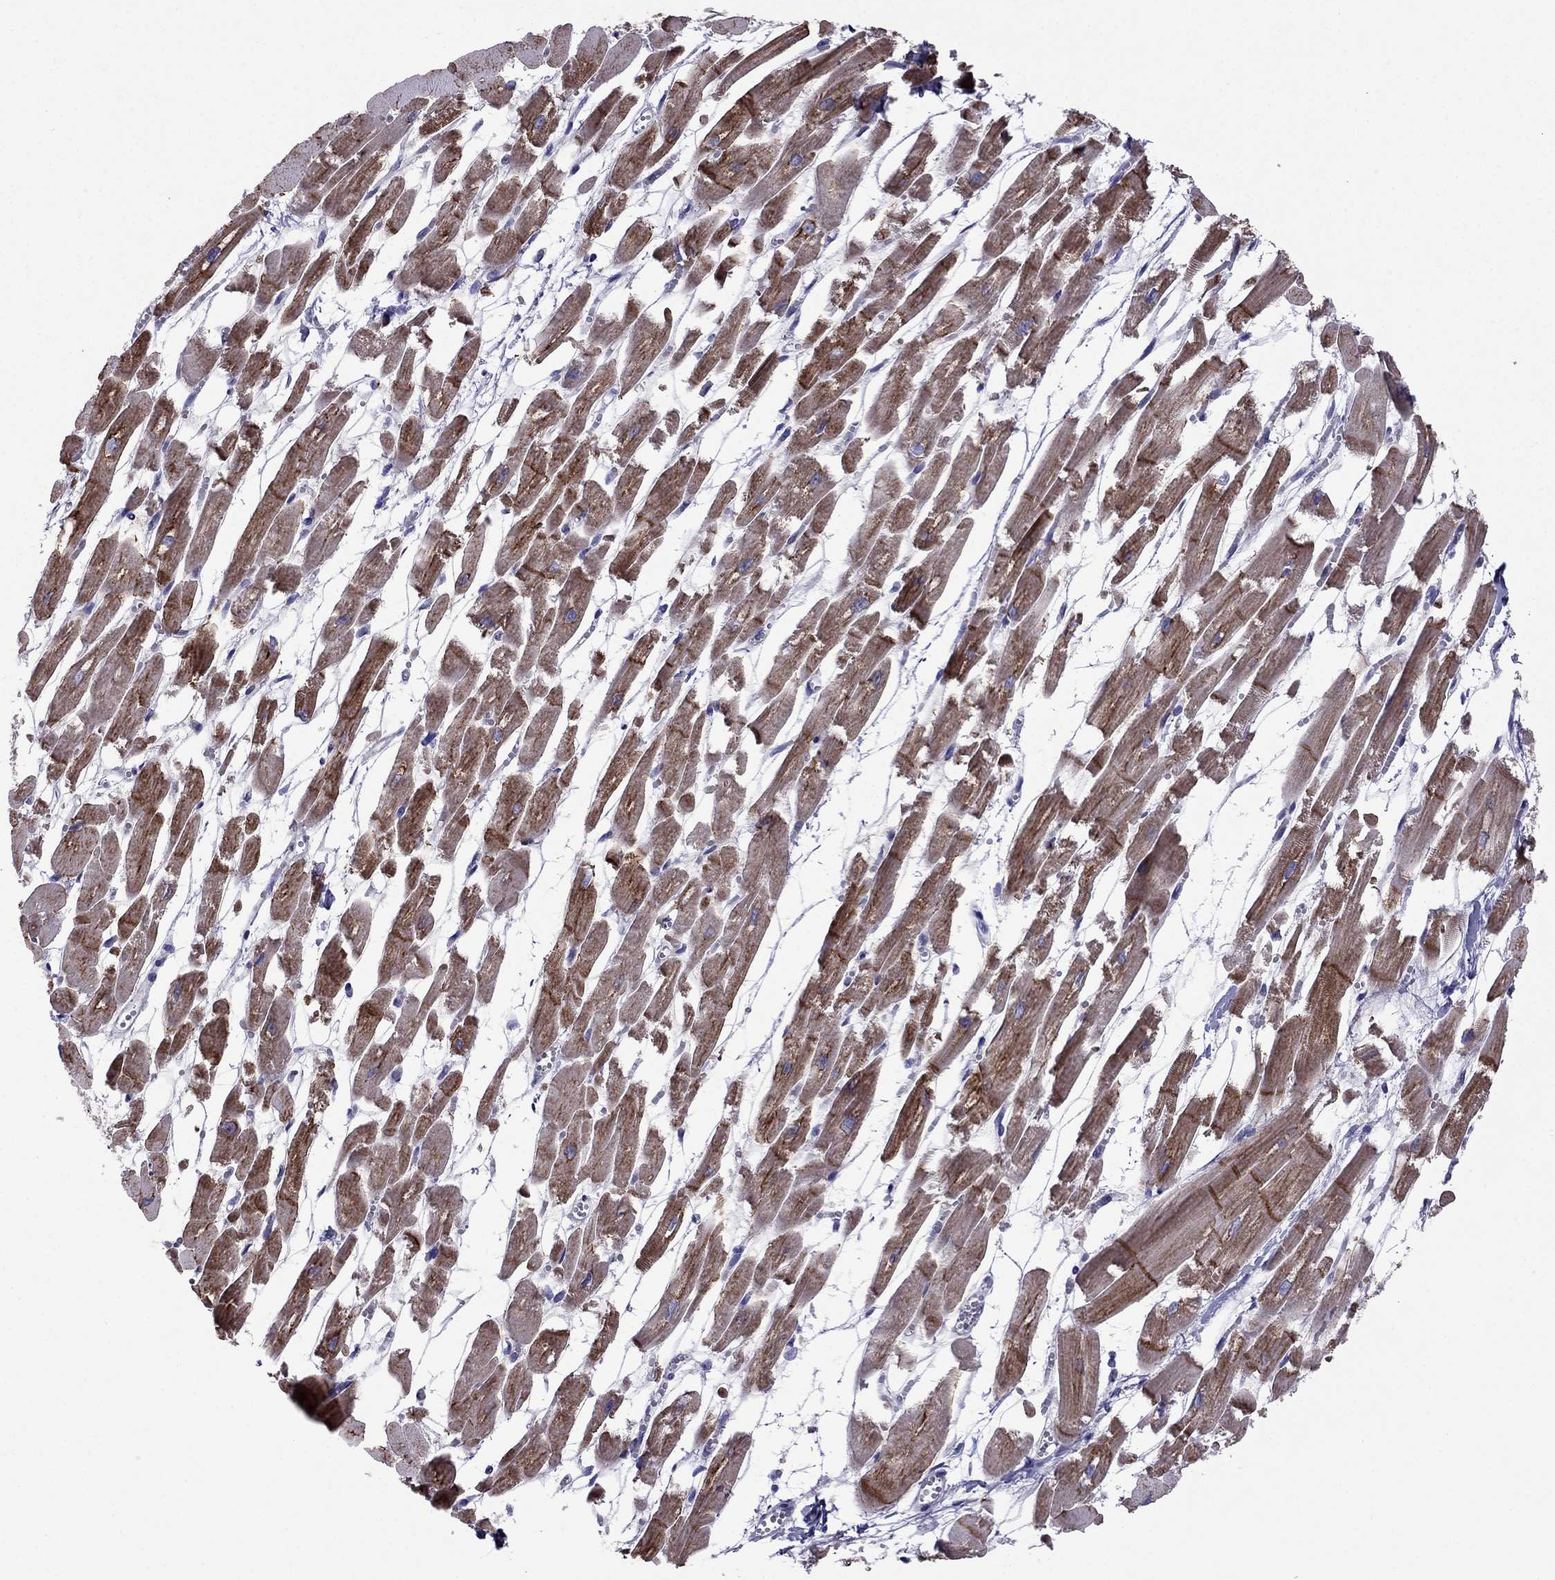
{"staining": {"intensity": "moderate", "quantity": ">75%", "location": "cytoplasmic/membranous"}, "tissue": "heart muscle", "cell_type": "Cardiomyocytes", "image_type": "normal", "snomed": [{"axis": "morphology", "description": "Normal tissue, NOS"}, {"axis": "topography", "description": "Heart"}], "caption": "This micrograph reveals benign heart muscle stained with immunohistochemistry (IHC) to label a protein in brown. The cytoplasmic/membranous of cardiomyocytes show moderate positivity for the protein. Nuclei are counter-stained blue.", "gene": "DSC1", "patient": {"sex": "female", "age": 52}}